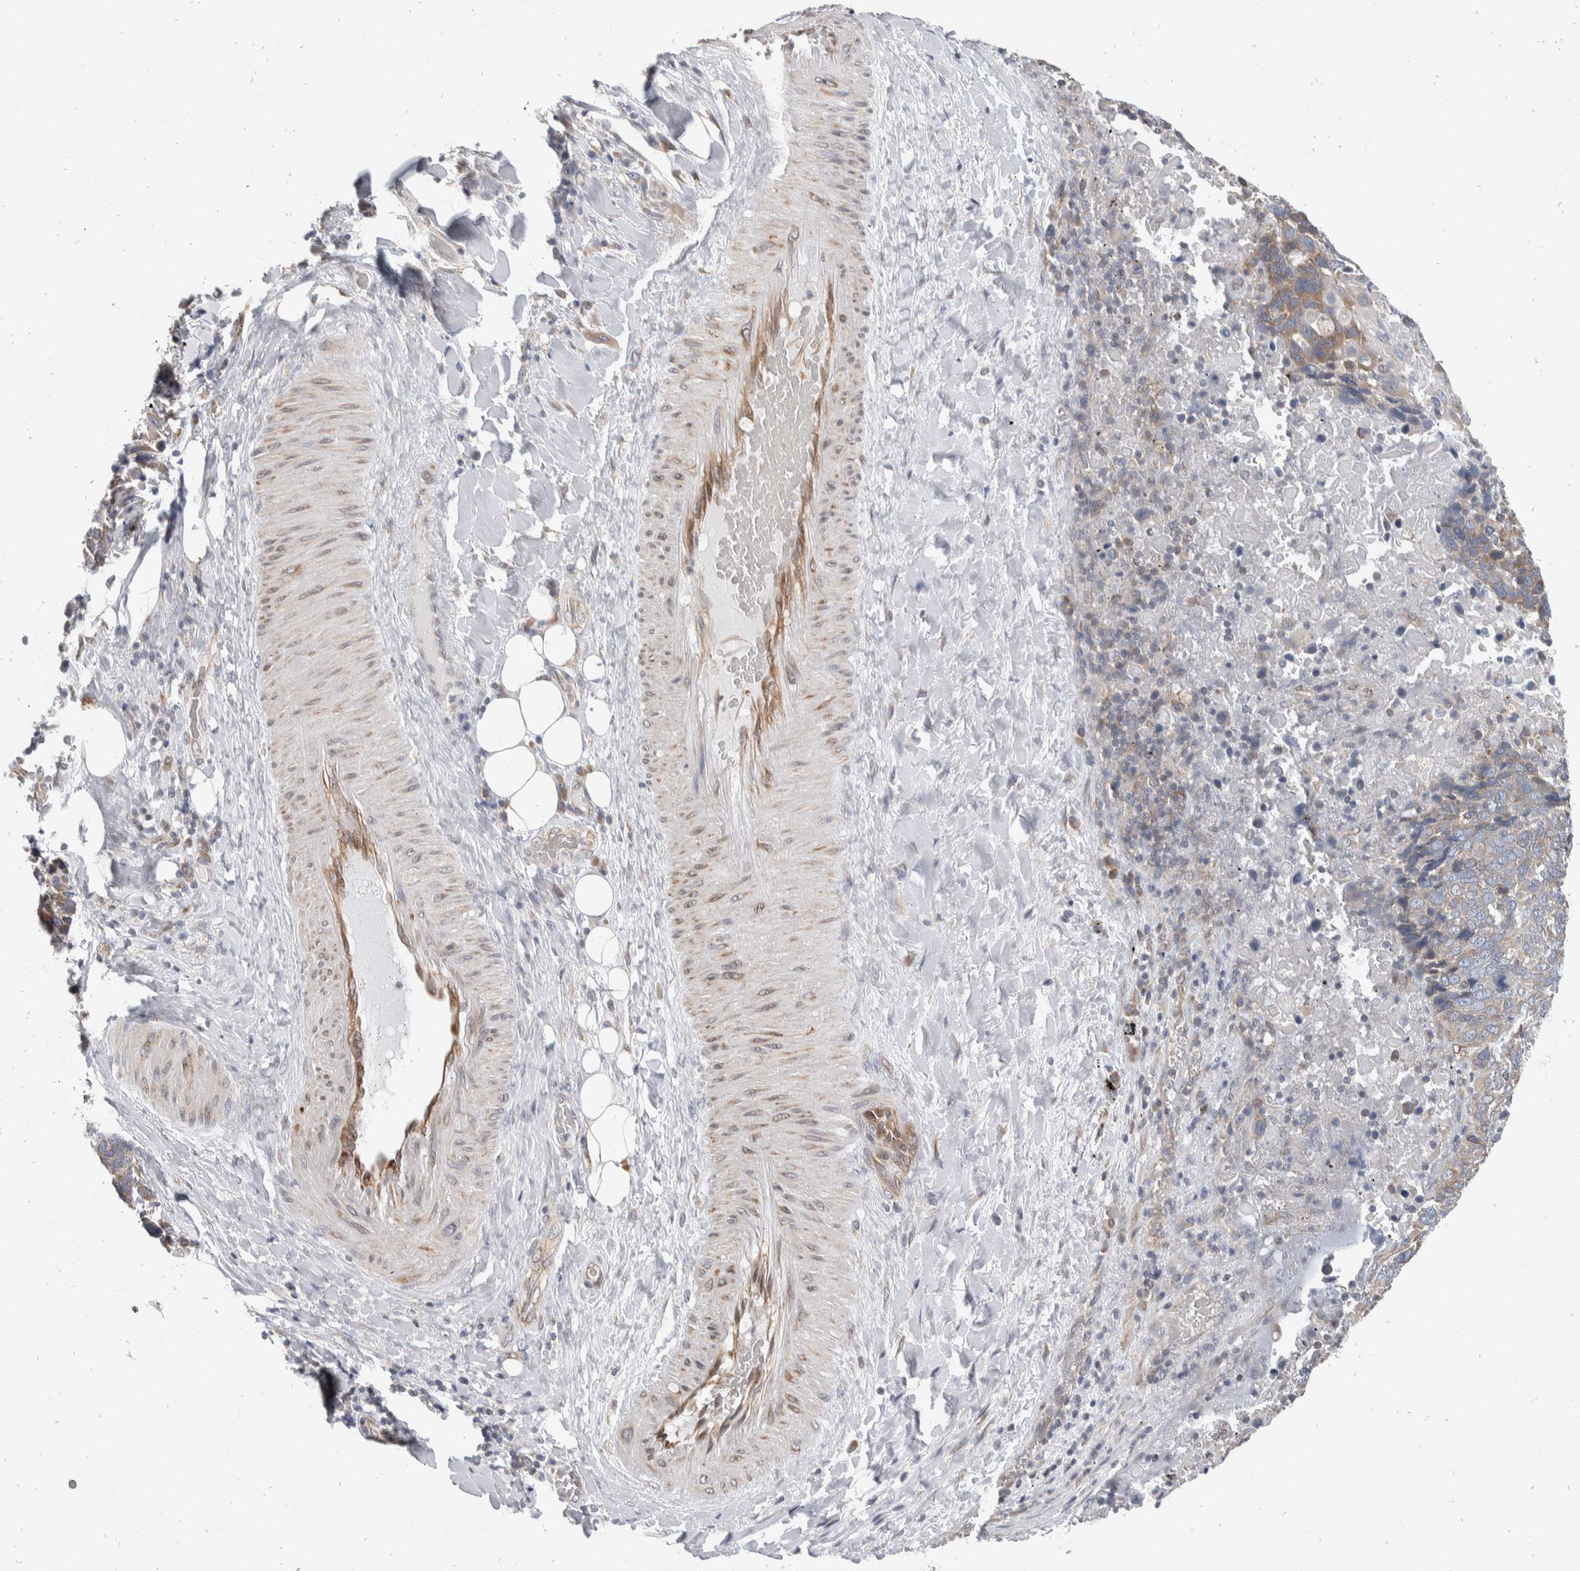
{"staining": {"intensity": "weak", "quantity": "25%-75%", "location": "cytoplasmic/membranous"}, "tissue": "lung cancer", "cell_type": "Tumor cells", "image_type": "cancer", "snomed": [{"axis": "morphology", "description": "Squamous cell carcinoma, NOS"}, {"axis": "topography", "description": "Lung"}], "caption": "A brown stain highlights weak cytoplasmic/membranous staining of a protein in lung cancer (squamous cell carcinoma) tumor cells.", "gene": "TMEM245", "patient": {"sex": "male", "age": 66}}